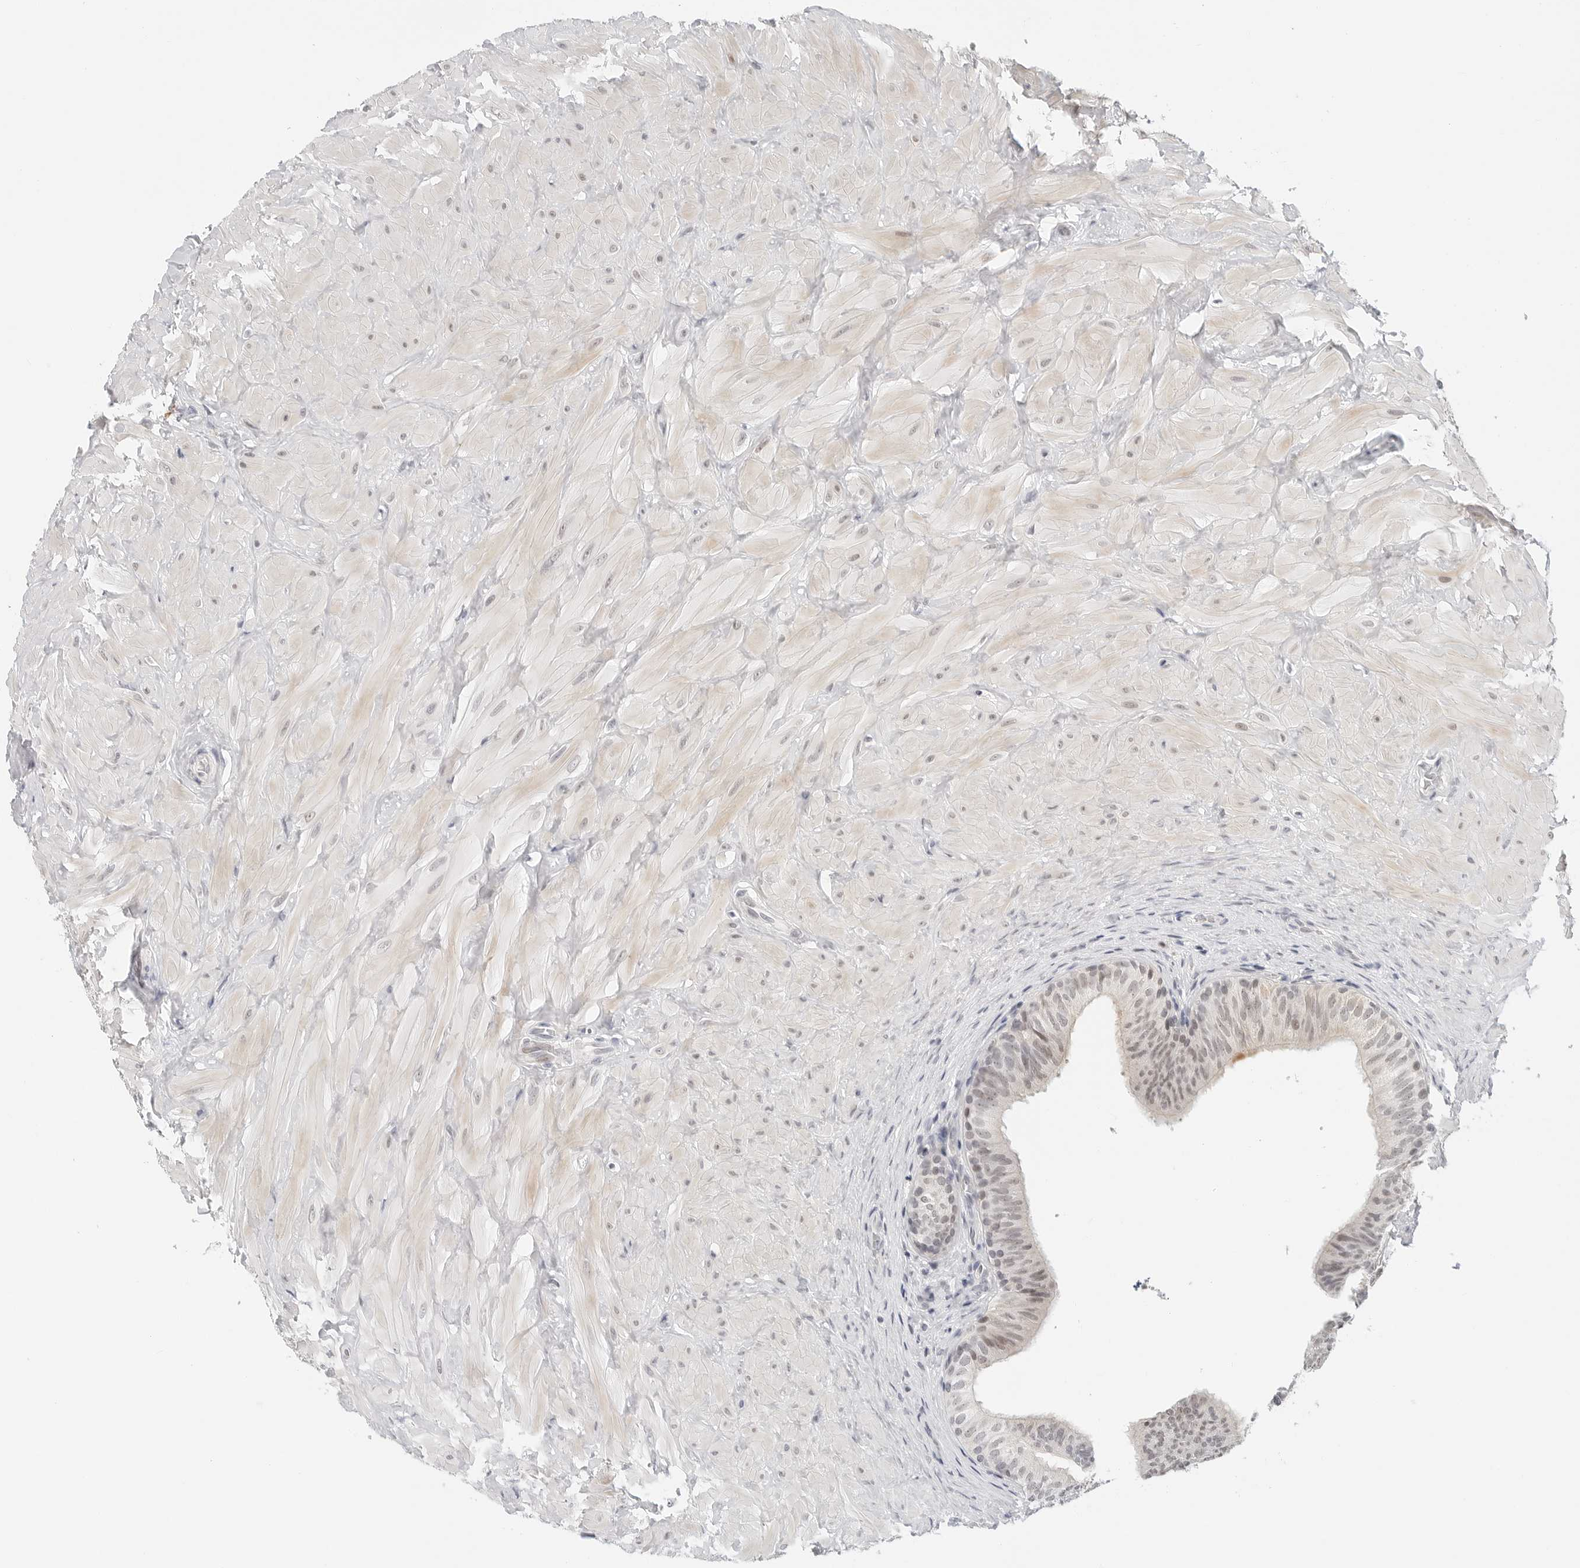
{"staining": {"intensity": "weak", "quantity": "25%-75%", "location": "nuclear"}, "tissue": "epididymis", "cell_type": "Glandular cells", "image_type": "normal", "snomed": [{"axis": "morphology", "description": "Normal tissue, NOS"}, {"axis": "topography", "description": "Soft tissue"}, {"axis": "topography", "description": "Epididymis"}], "caption": "Human epididymis stained with a brown dye exhibits weak nuclear positive staining in approximately 25%-75% of glandular cells.", "gene": "TSEN2", "patient": {"sex": "male", "age": 26}}